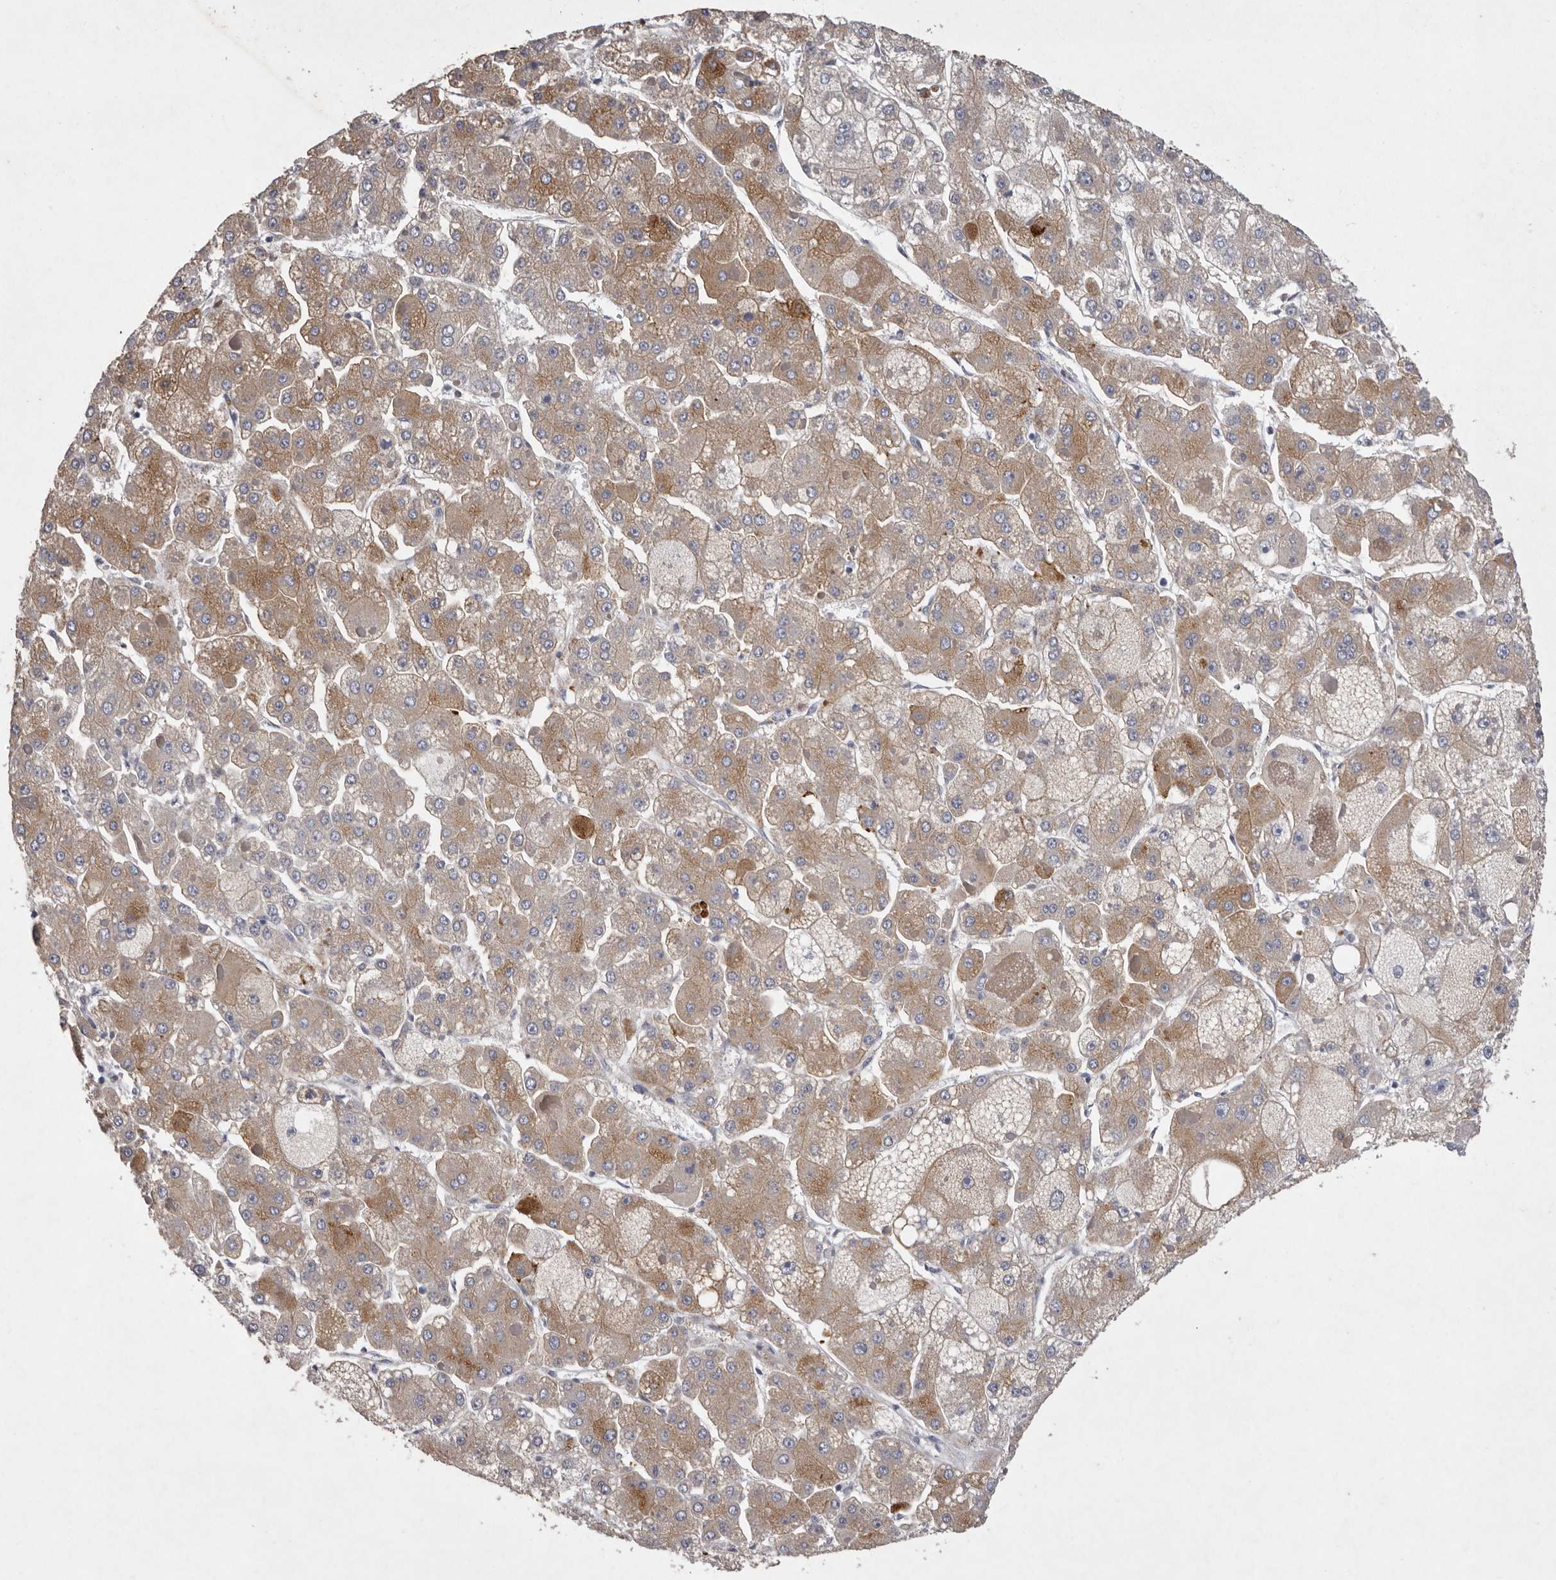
{"staining": {"intensity": "moderate", "quantity": ">75%", "location": "cytoplasmic/membranous"}, "tissue": "liver cancer", "cell_type": "Tumor cells", "image_type": "cancer", "snomed": [{"axis": "morphology", "description": "Carcinoma, Hepatocellular, NOS"}, {"axis": "topography", "description": "Liver"}], "caption": "The histopathology image reveals a brown stain indicating the presence of a protein in the cytoplasmic/membranous of tumor cells in liver cancer (hepatocellular carcinoma).", "gene": "NKAIN4", "patient": {"sex": "female", "age": 73}}